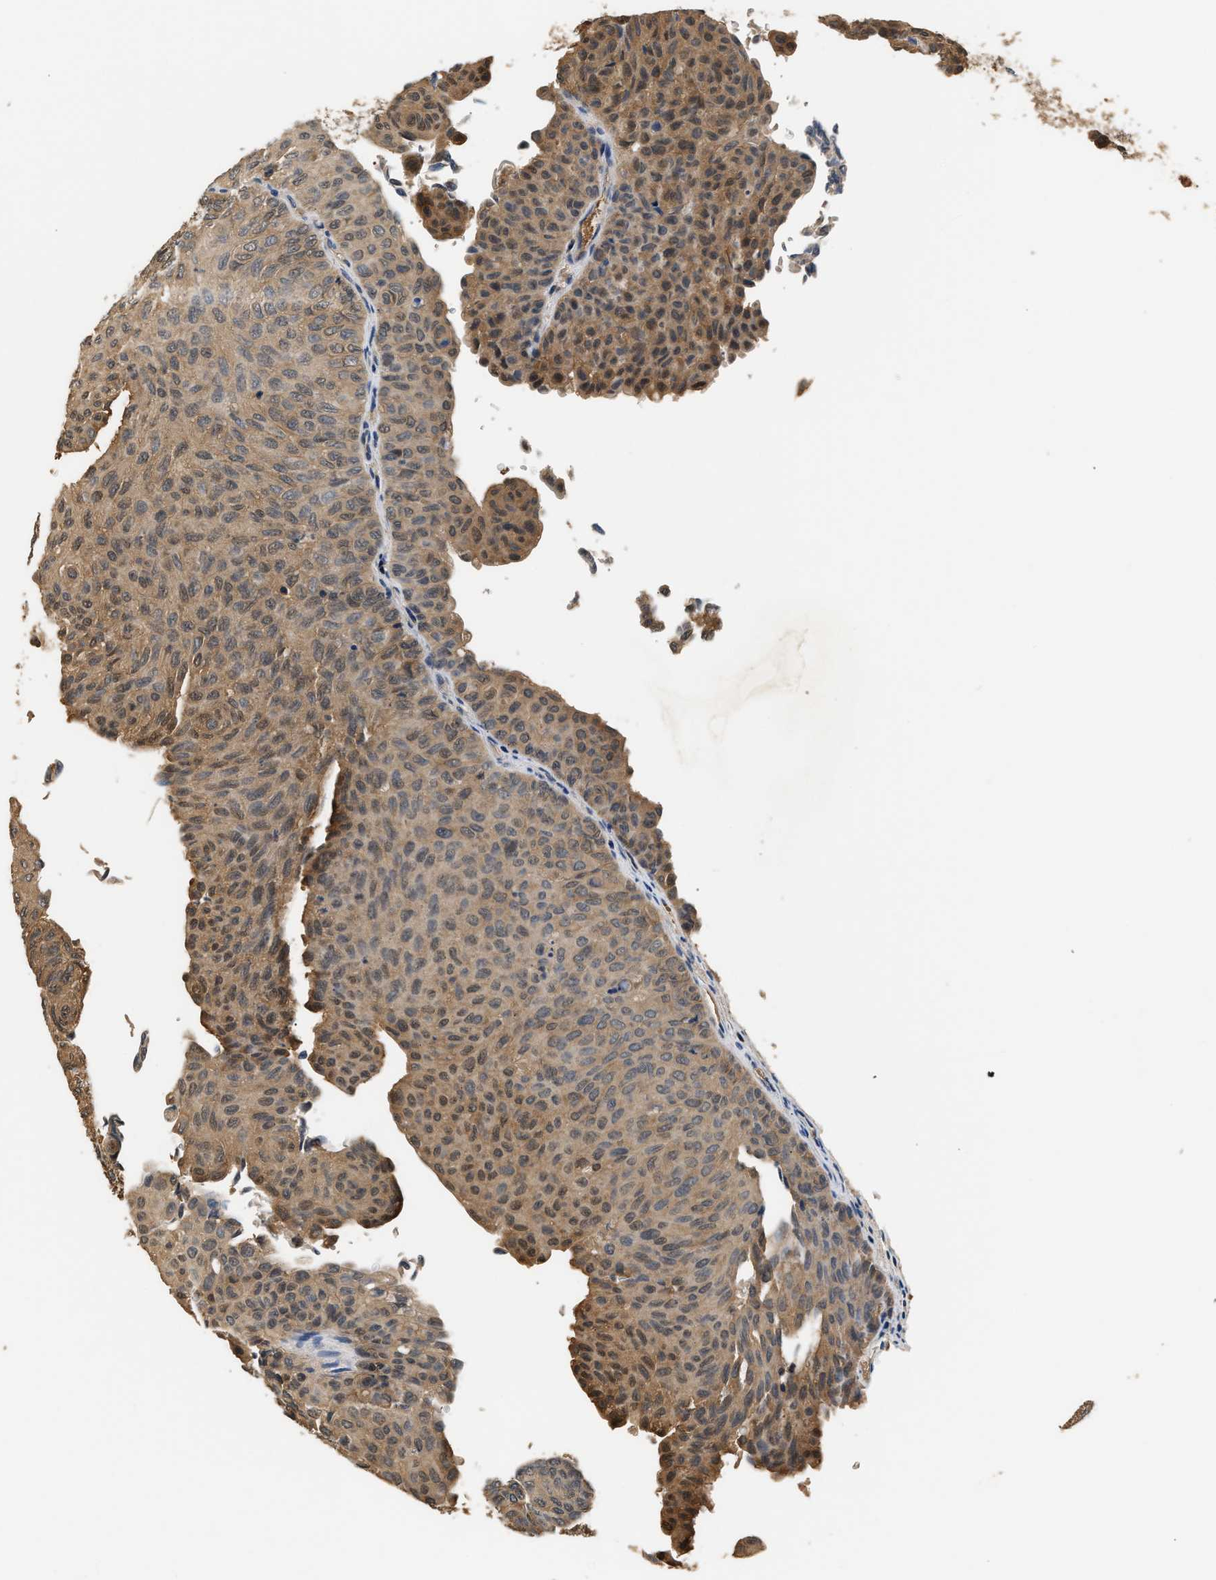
{"staining": {"intensity": "weak", "quantity": ">75%", "location": "cytoplasmic/membranous"}, "tissue": "urothelial cancer", "cell_type": "Tumor cells", "image_type": "cancer", "snomed": [{"axis": "morphology", "description": "Urothelial carcinoma, Low grade"}, {"axis": "topography", "description": "Urinary bladder"}], "caption": "Human urothelial carcinoma (low-grade) stained for a protein (brown) exhibits weak cytoplasmic/membranous positive staining in about >75% of tumor cells.", "gene": "GPI", "patient": {"sex": "male", "age": 78}}